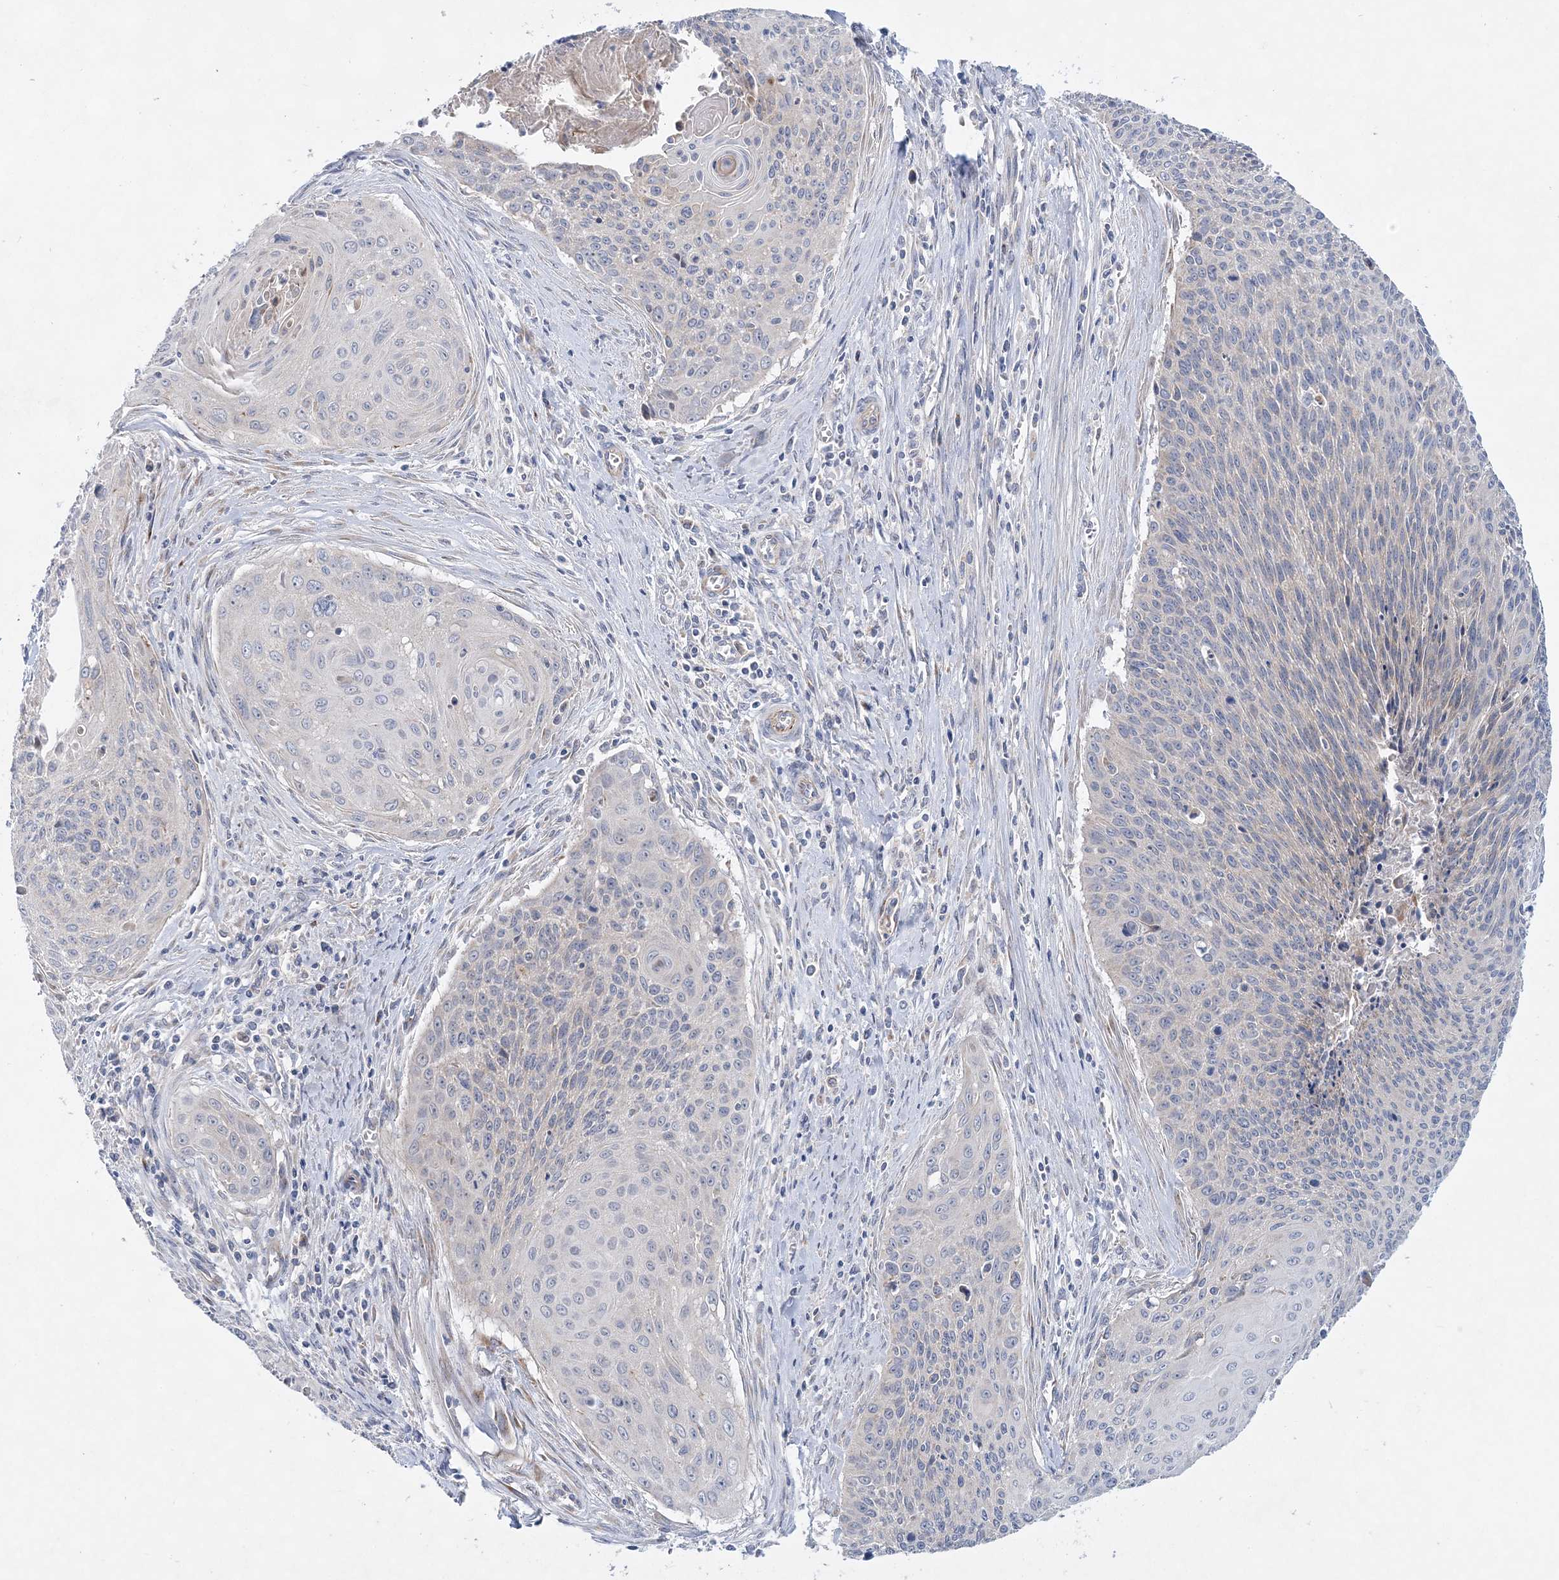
{"staining": {"intensity": "moderate", "quantity": "<25%", "location": "cytoplasmic/membranous"}, "tissue": "cervical cancer", "cell_type": "Tumor cells", "image_type": "cancer", "snomed": [{"axis": "morphology", "description": "Squamous cell carcinoma, NOS"}, {"axis": "topography", "description": "Cervix"}], "caption": "Immunohistochemistry of human cervical cancer displays low levels of moderate cytoplasmic/membranous expression in approximately <25% of tumor cells.", "gene": "TRAPPC13", "patient": {"sex": "female", "age": 55}}